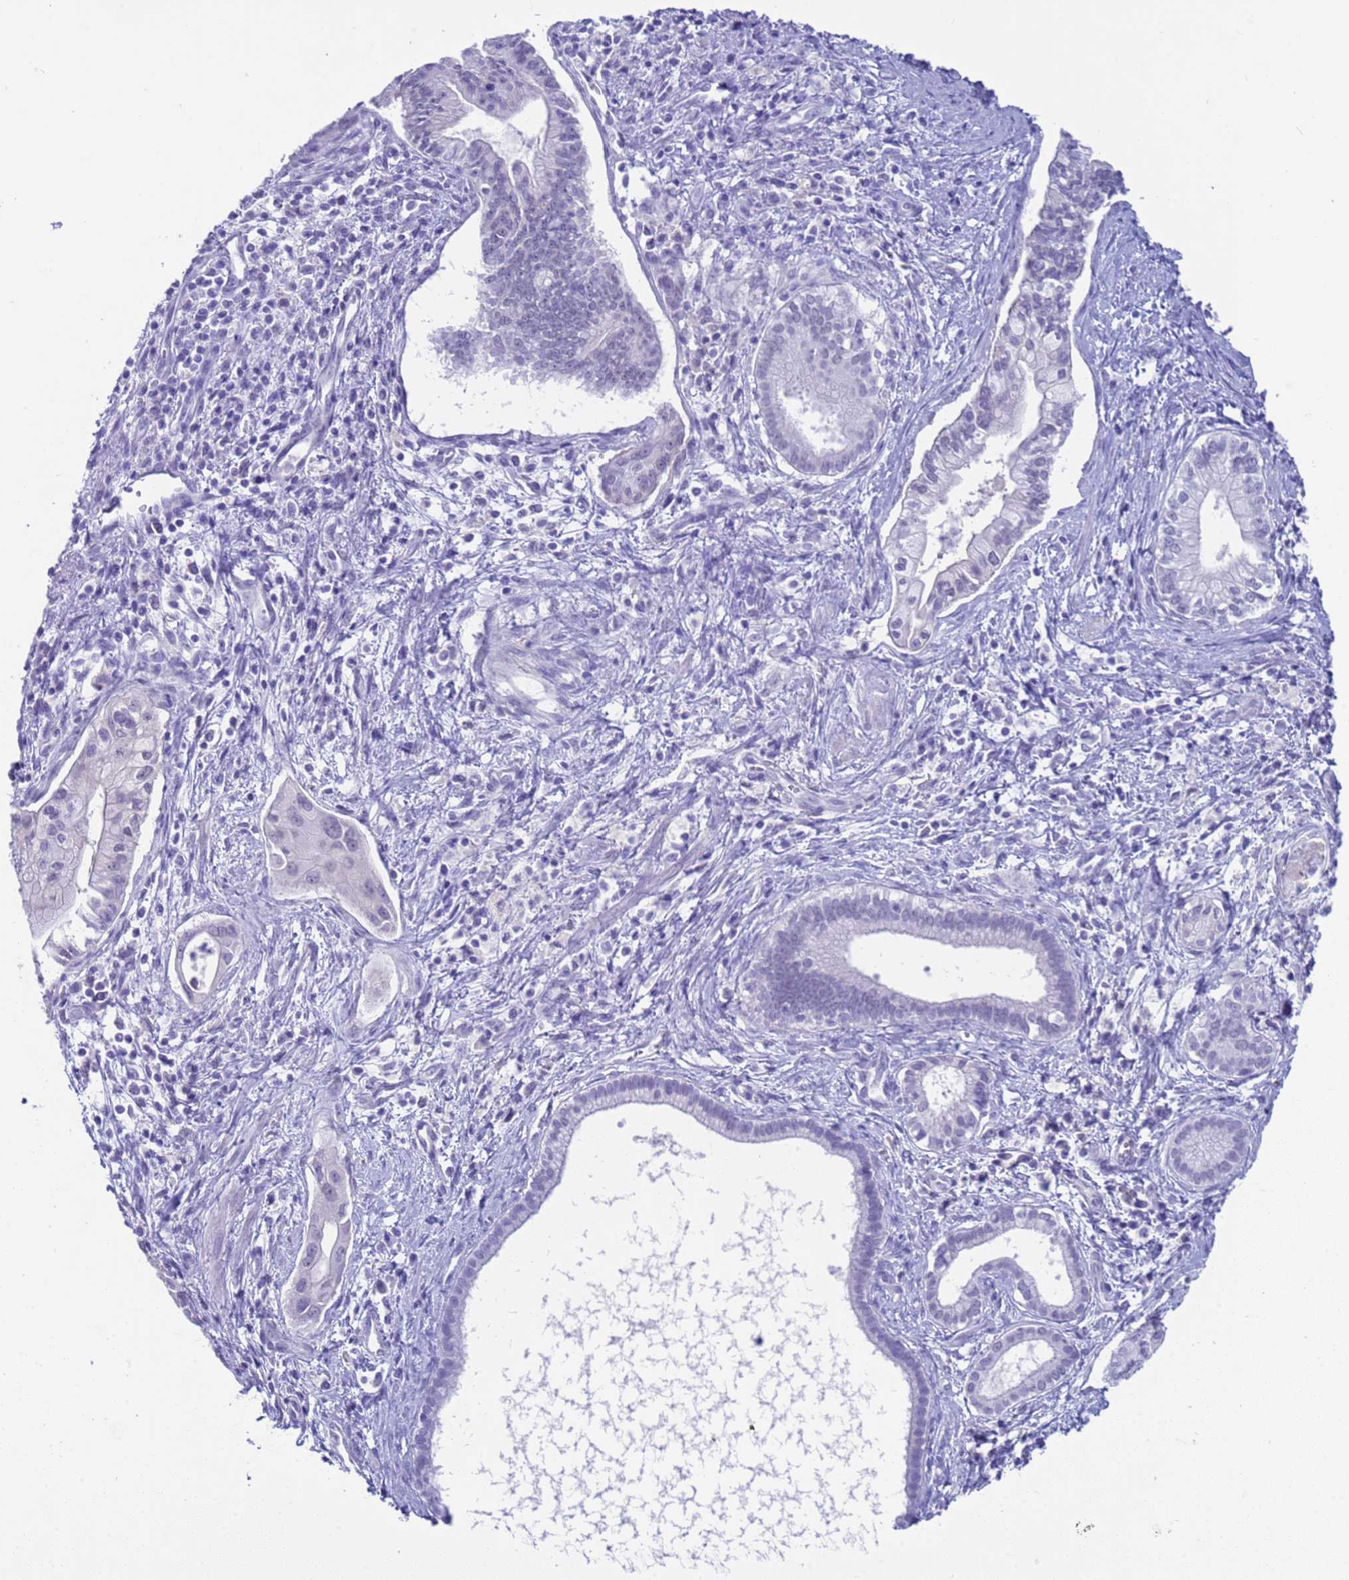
{"staining": {"intensity": "negative", "quantity": "none", "location": "none"}, "tissue": "pancreatic cancer", "cell_type": "Tumor cells", "image_type": "cancer", "snomed": [{"axis": "morphology", "description": "Adenocarcinoma, NOS"}, {"axis": "topography", "description": "Pancreas"}], "caption": "DAB immunohistochemical staining of pancreatic cancer exhibits no significant staining in tumor cells.", "gene": "CKM", "patient": {"sex": "male", "age": 78}}